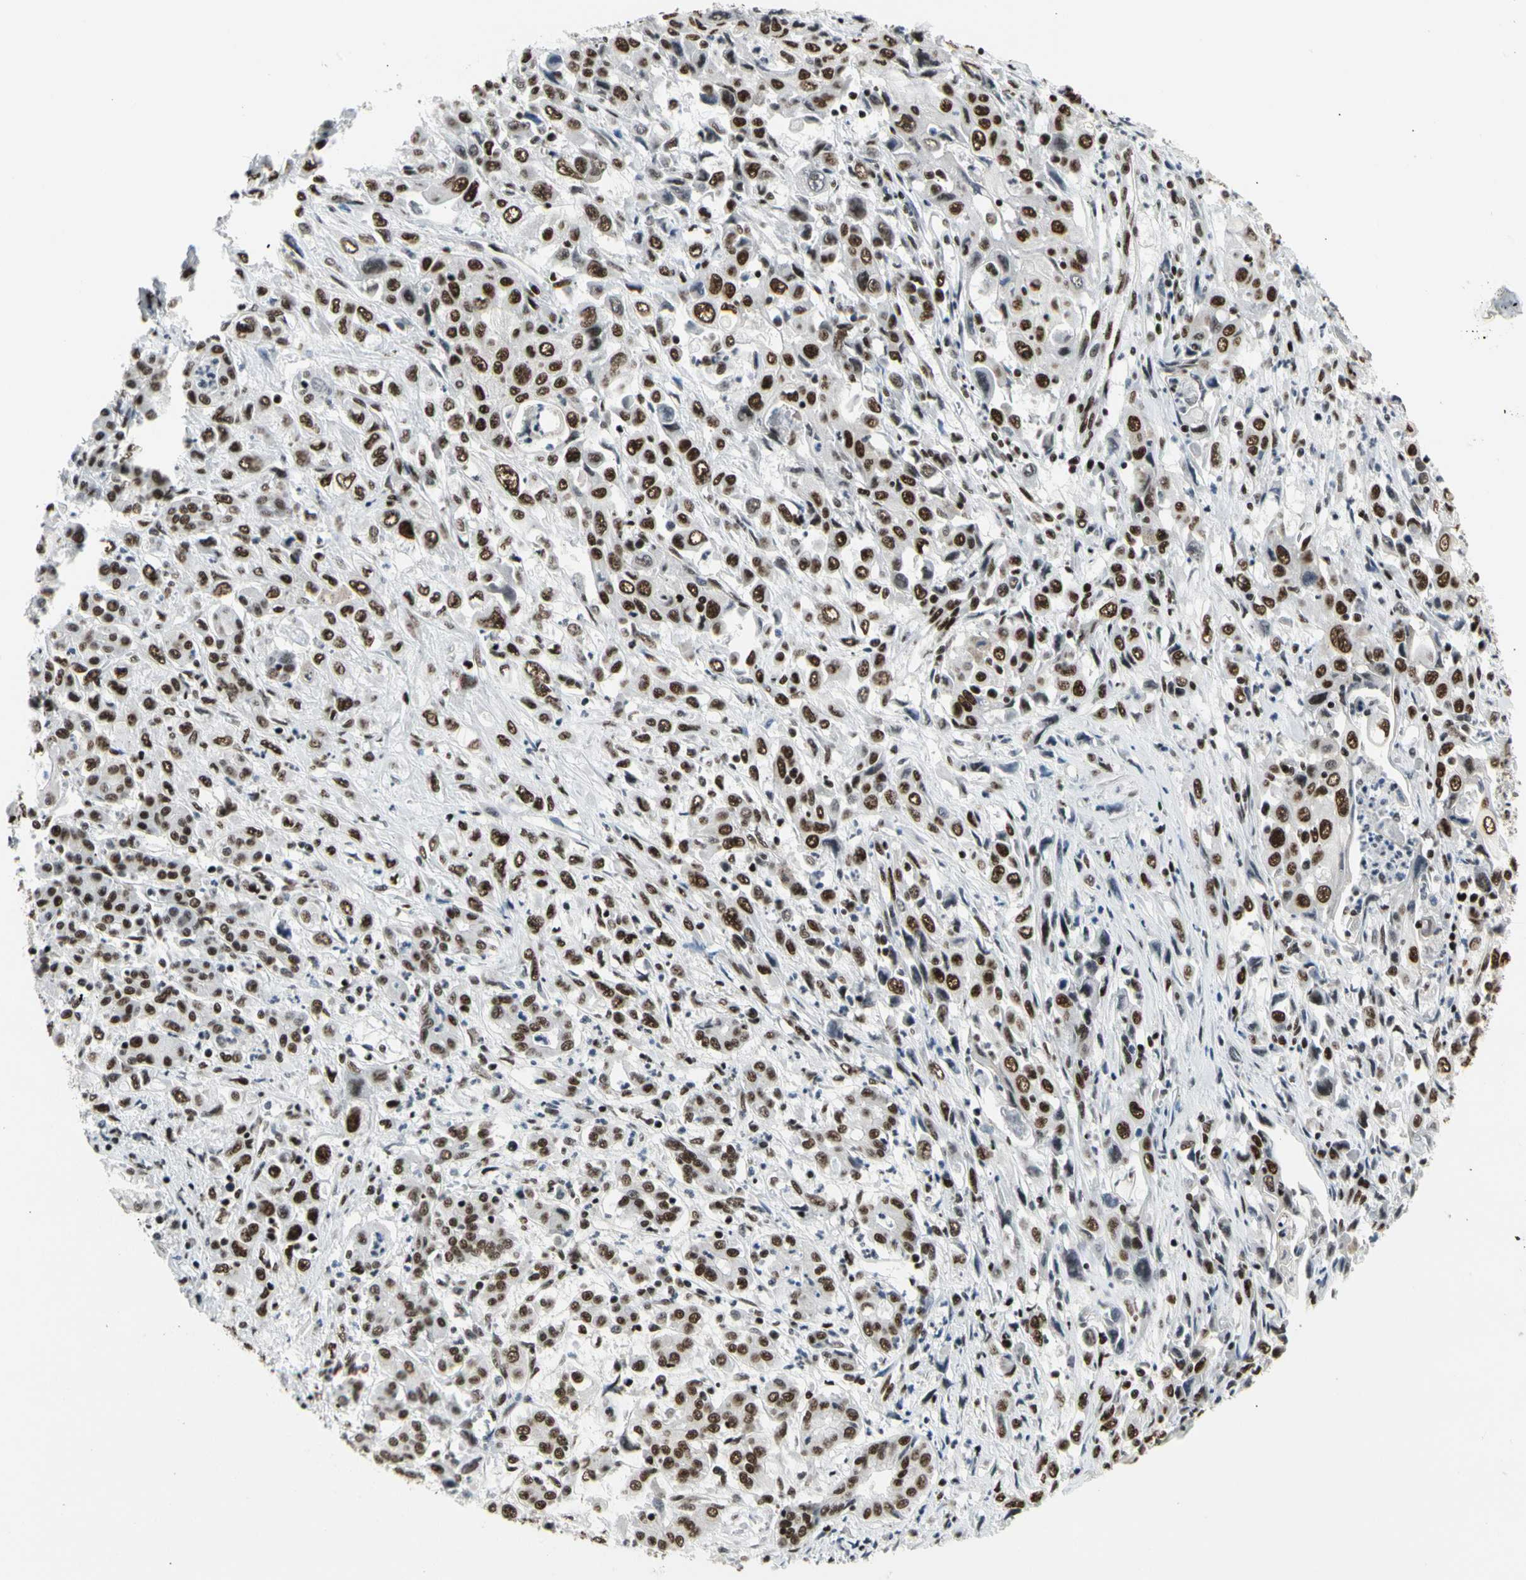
{"staining": {"intensity": "strong", "quantity": ">75%", "location": "nuclear"}, "tissue": "pancreatic cancer", "cell_type": "Tumor cells", "image_type": "cancer", "snomed": [{"axis": "morphology", "description": "Adenocarcinoma, NOS"}, {"axis": "topography", "description": "Pancreas"}], "caption": "Immunohistochemistry (DAB) staining of human pancreatic adenocarcinoma displays strong nuclear protein expression in approximately >75% of tumor cells.", "gene": "SRSF11", "patient": {"sex": "male", "age": 70}}